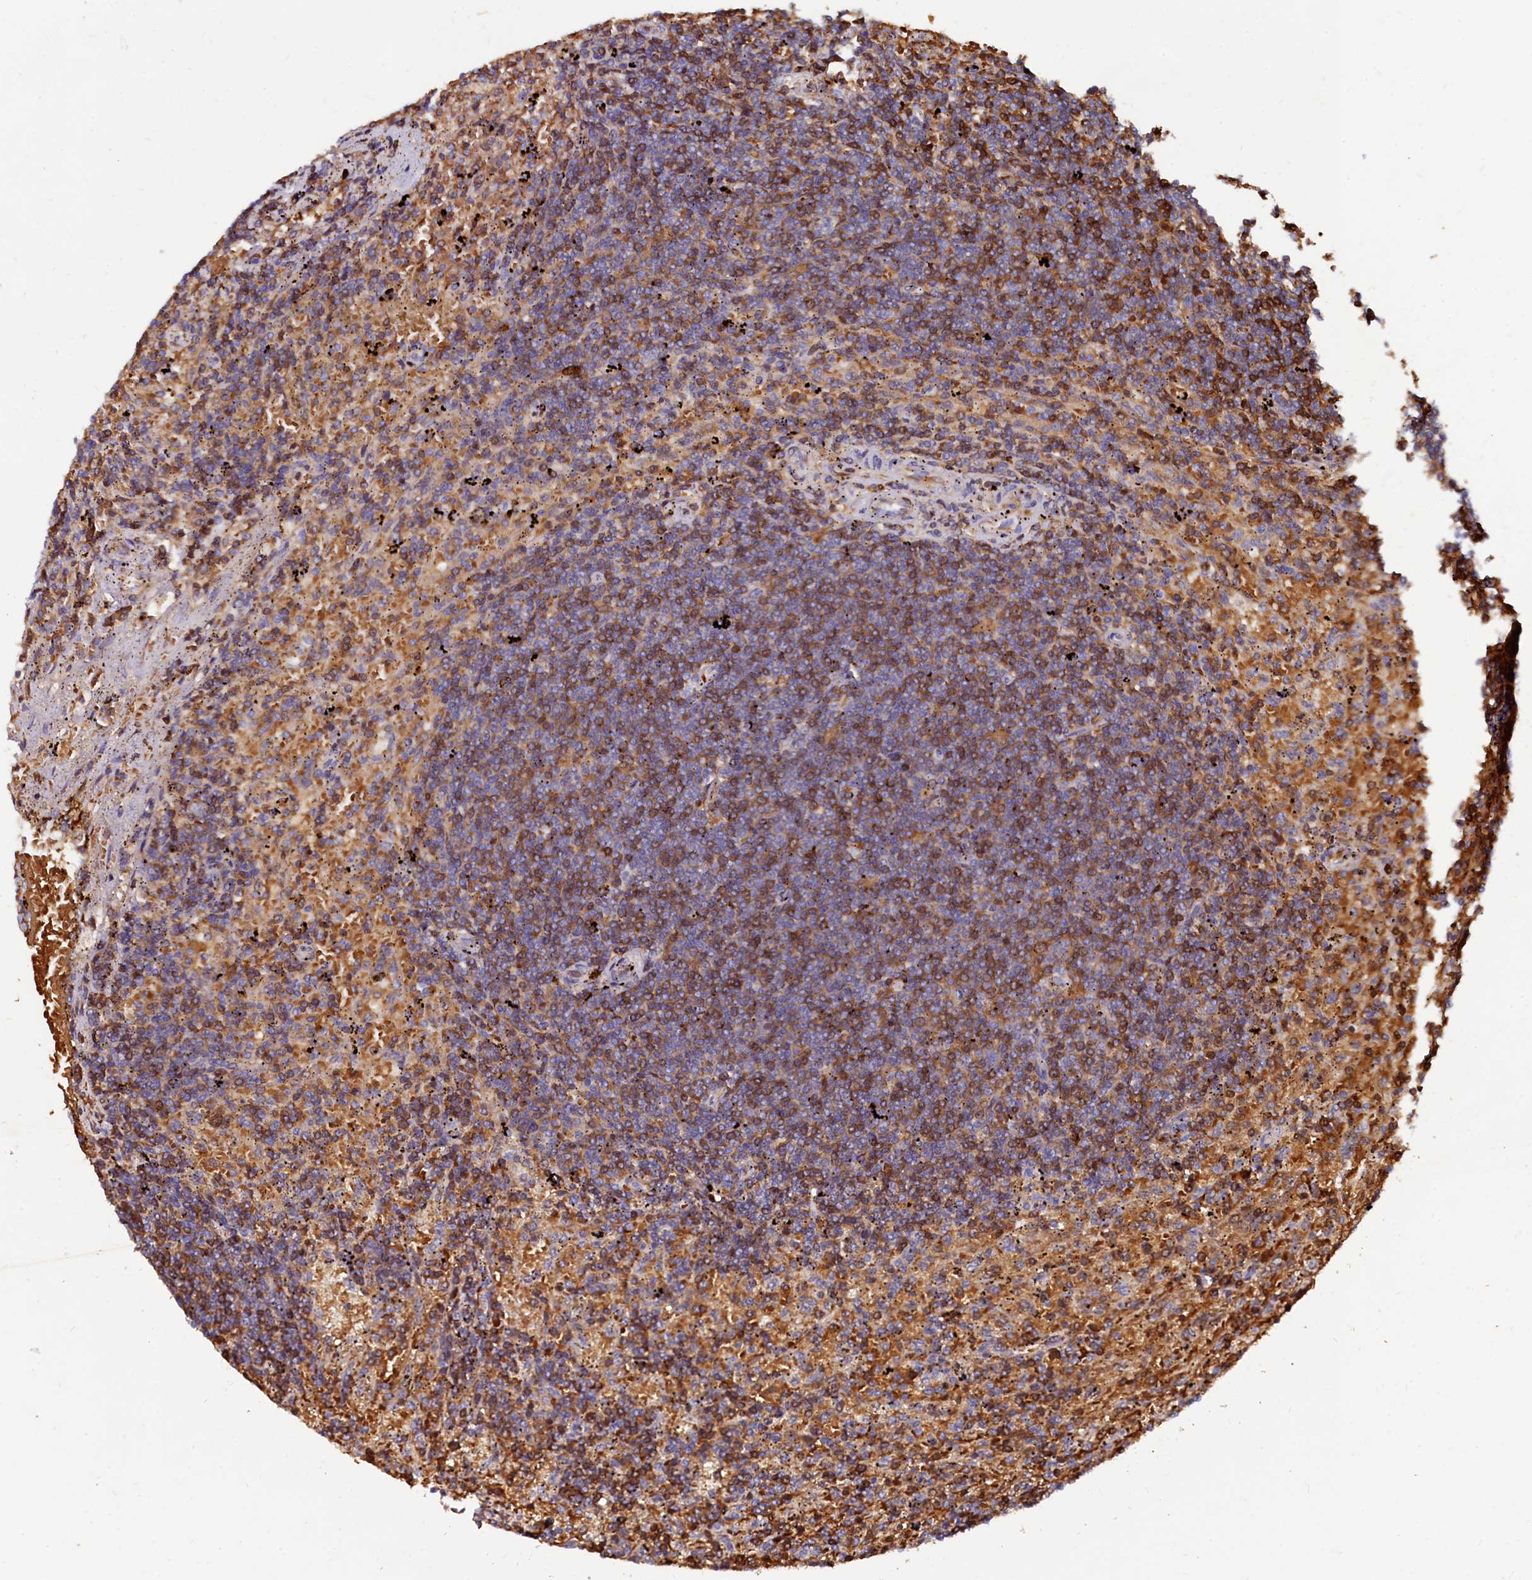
{"staining": {"intensity": "moderate", "quantity": "25%-75%", "location": "cytoplasmic/membranous"}, "tissue": "lymphoma", "cell_type": "Tumor cells", "image_type": "cancer", "snomed": [{"axis": "morphology", "description": "Malignant lymphoma, non-Hodgkin's type, Low grade"}, {"axis": "topography", "description": "Spleen"}], "caption": "A high-resolution micrograph shows immunohistochemistry staining of lymphoma, which reveals moderate cytoplasmic/membranous expression in approximately 25%-75% of tumor cells.", "gene": "CSTPP1", "patient": {"sex": "male", "age": 76}}